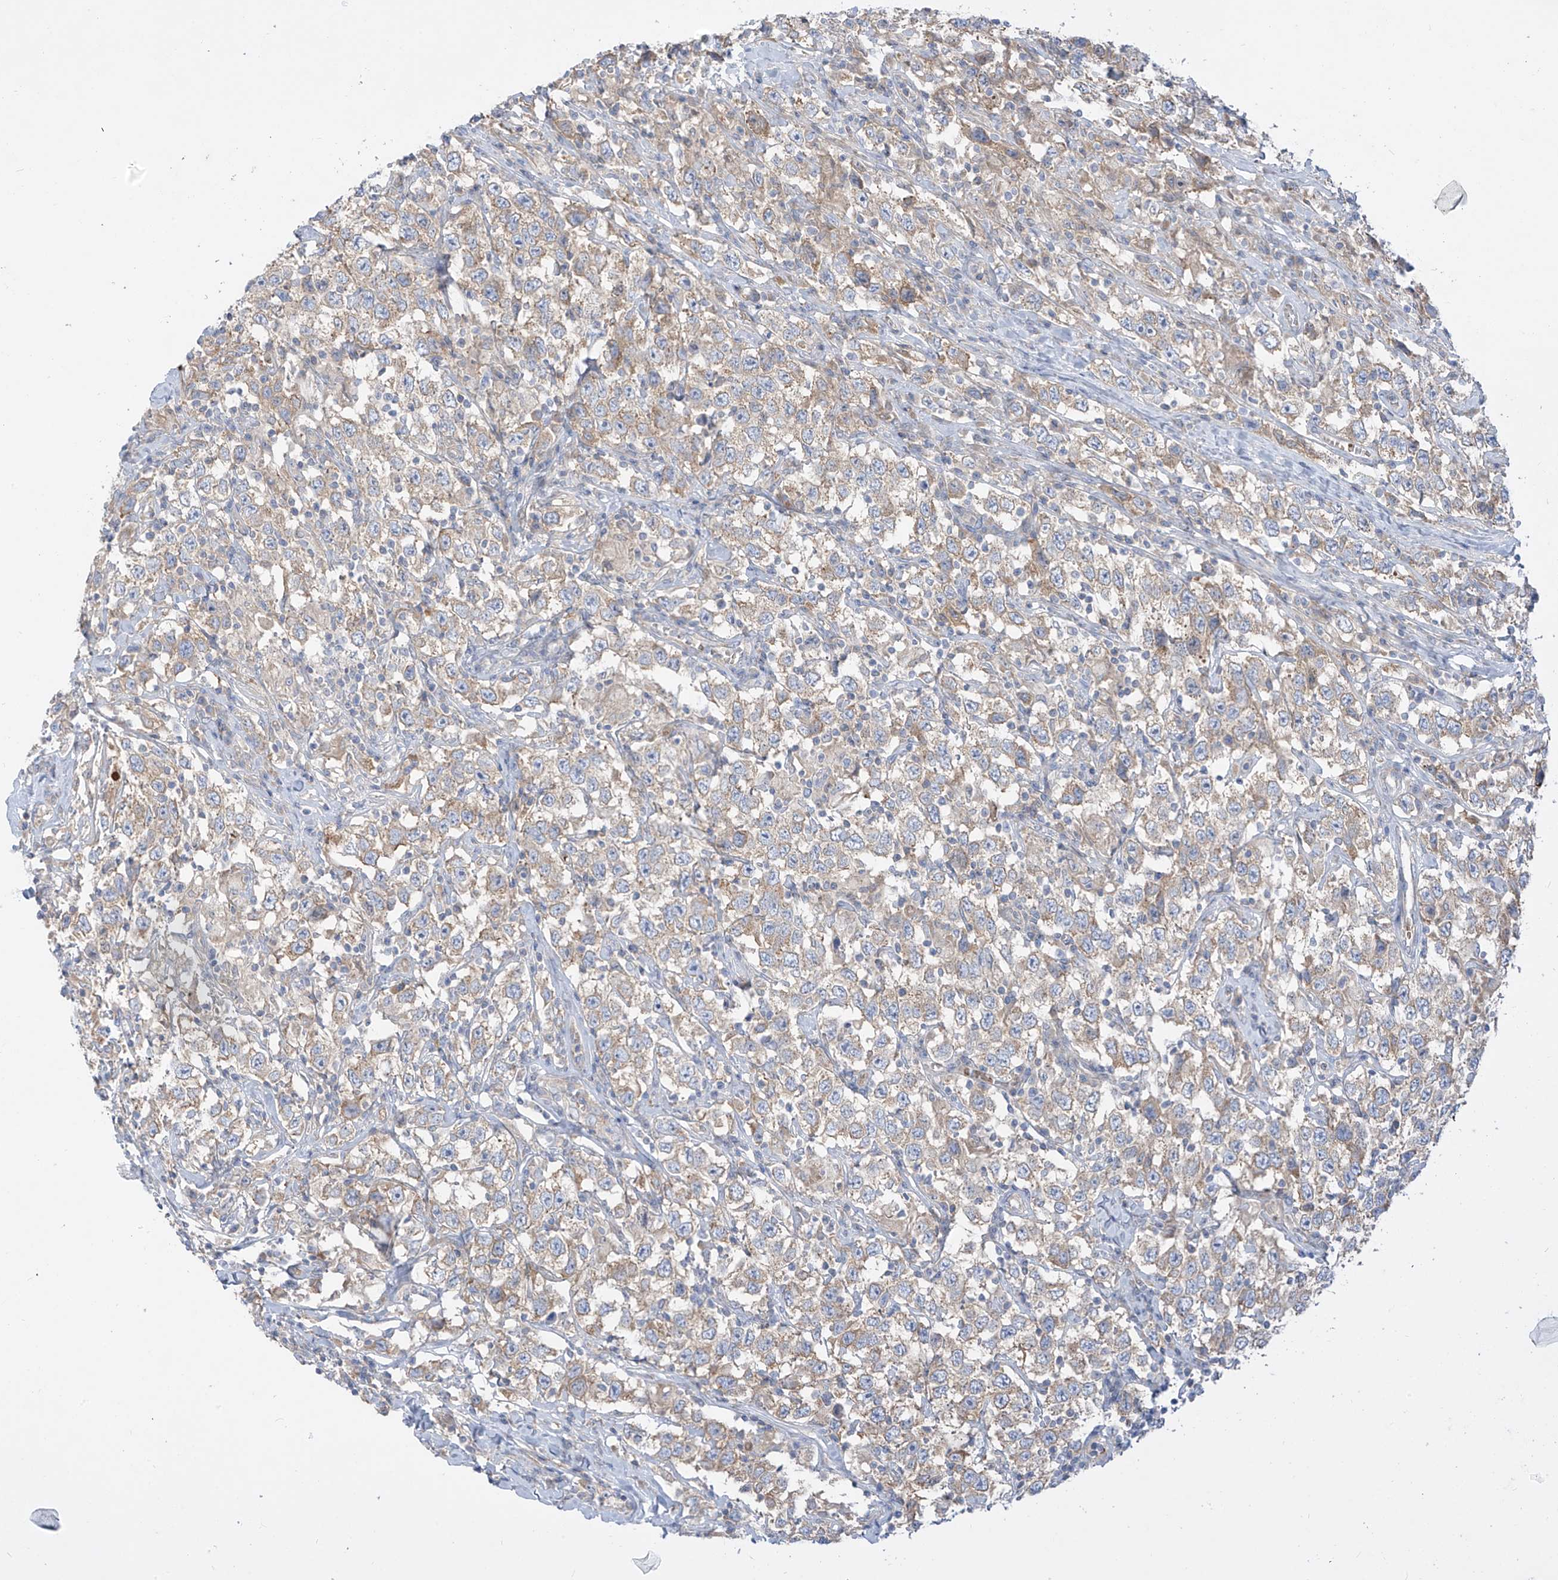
{"staining": {"intensity": "moderate", "quantity": "25%-75%", "location": "cytoplasmic/membranous"}, "tissue": "testis cancer", "cell_type": "Tumor cells", "image_type": "cancer", "snomed": [{"axis": "morphology", "description": "Seminoma, NOS"}, {"axis": "topography", "description": "Testis"}], "caption": "DAB (3,3'-diaminobenzidine) immunohistochemical staining of testis seminoma reveals moderate cytoplasmic/membranous protein expression in approximately 25%-75% of tumor cells. (IHC, brightfield microscopy, high magnification).", "gene": "DGKQ", "patient": {"sex": "male", "age": 41}}